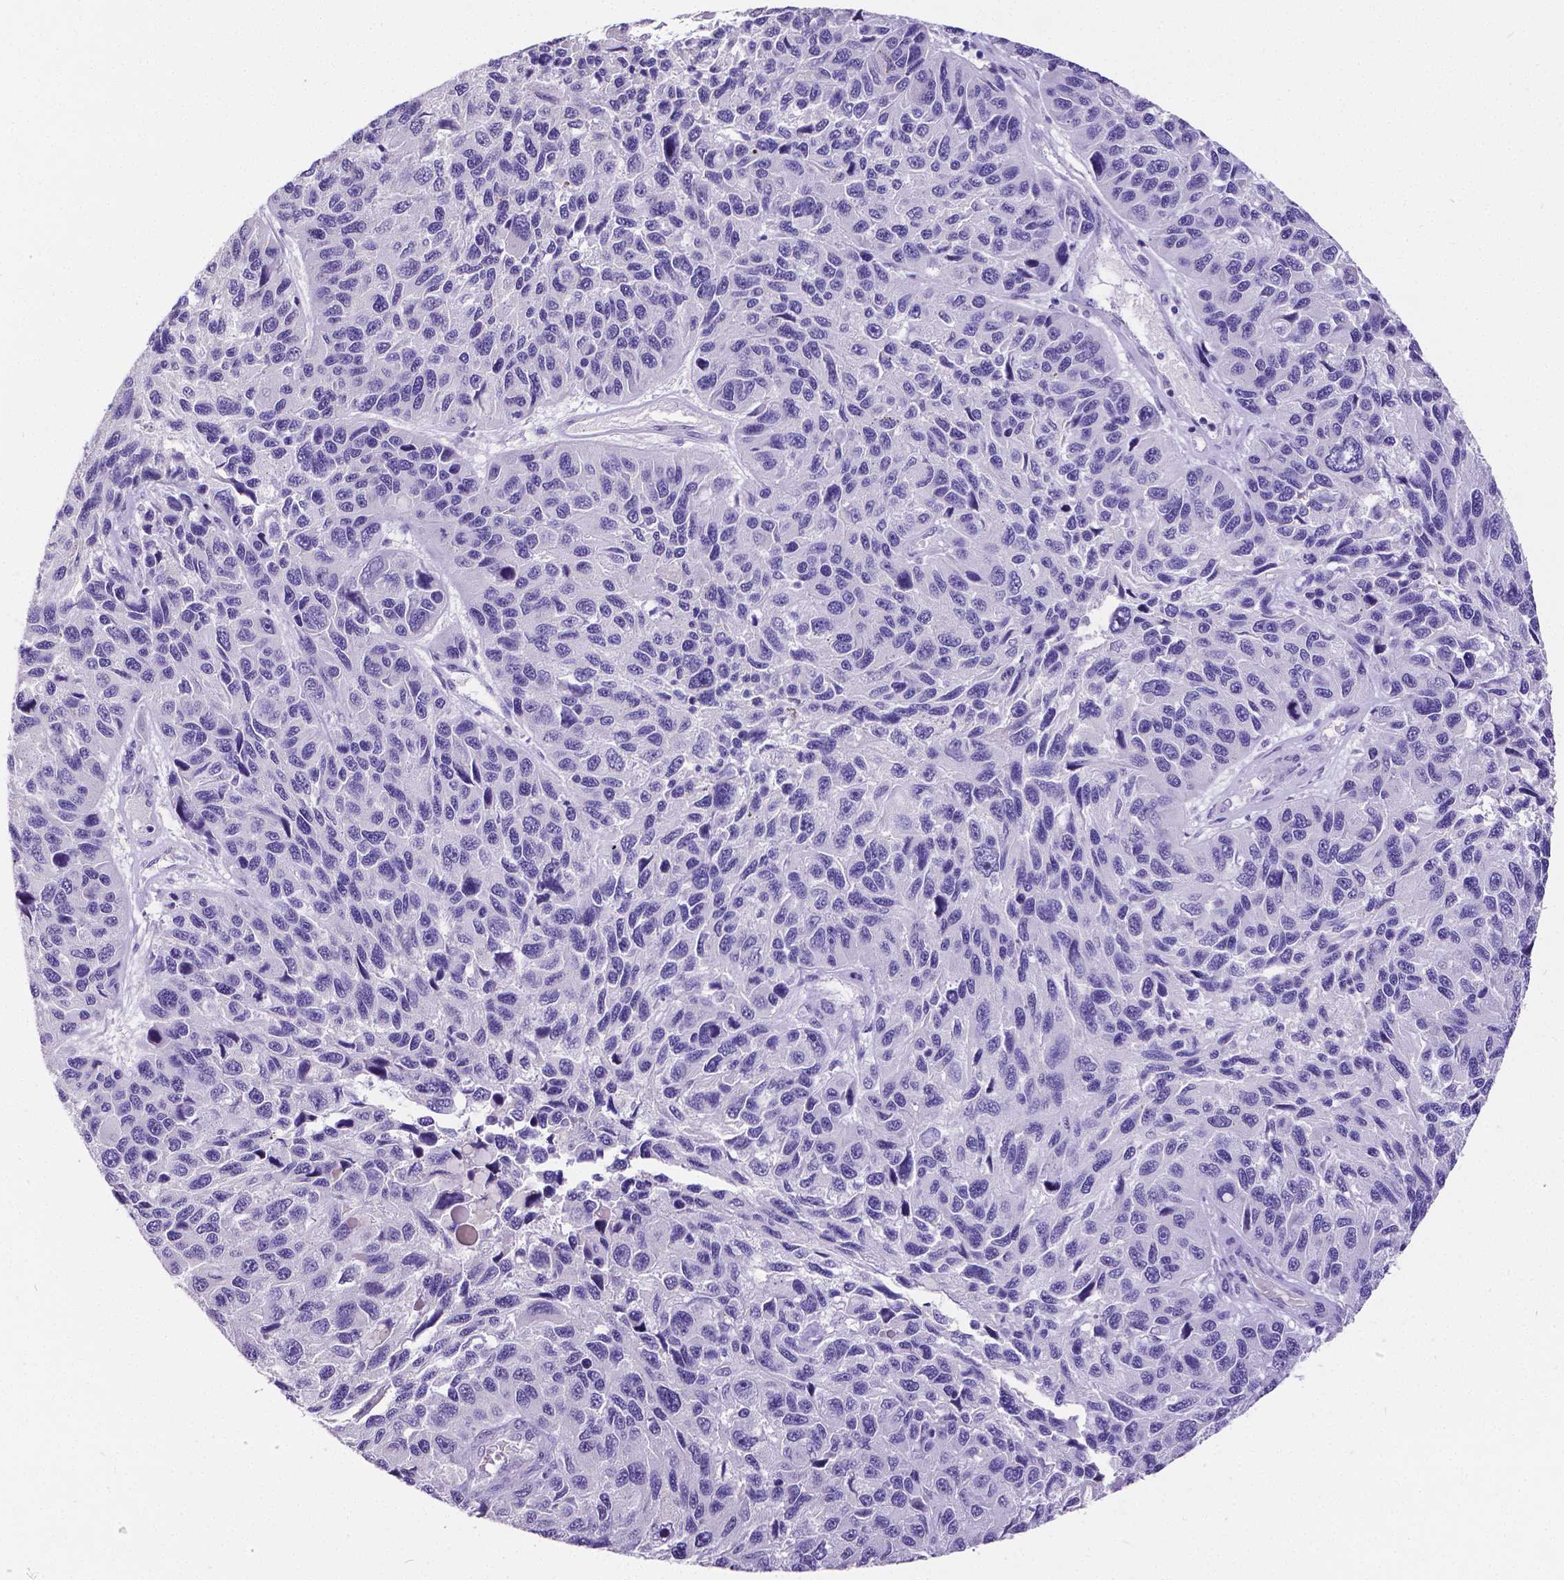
{"staining": {"intensity": "negative", "quantity": "none", "location": "none"}, "tissue": "melanoma", "cell_type": "Tumor cells", "image_type": "cancer", "snomed": [{"axis": "morphology", "description": "Malignant melanoma, NOS"}, {"axis": "topography", "description": "Skin"}], "caption": "The immunohistochemistry (IHC) photomicrograph has no significant positivity in tumor cells of malignant melanoma tissue.", "gene": "SATB2", "patient": {"sex": "male", "age": 53}}